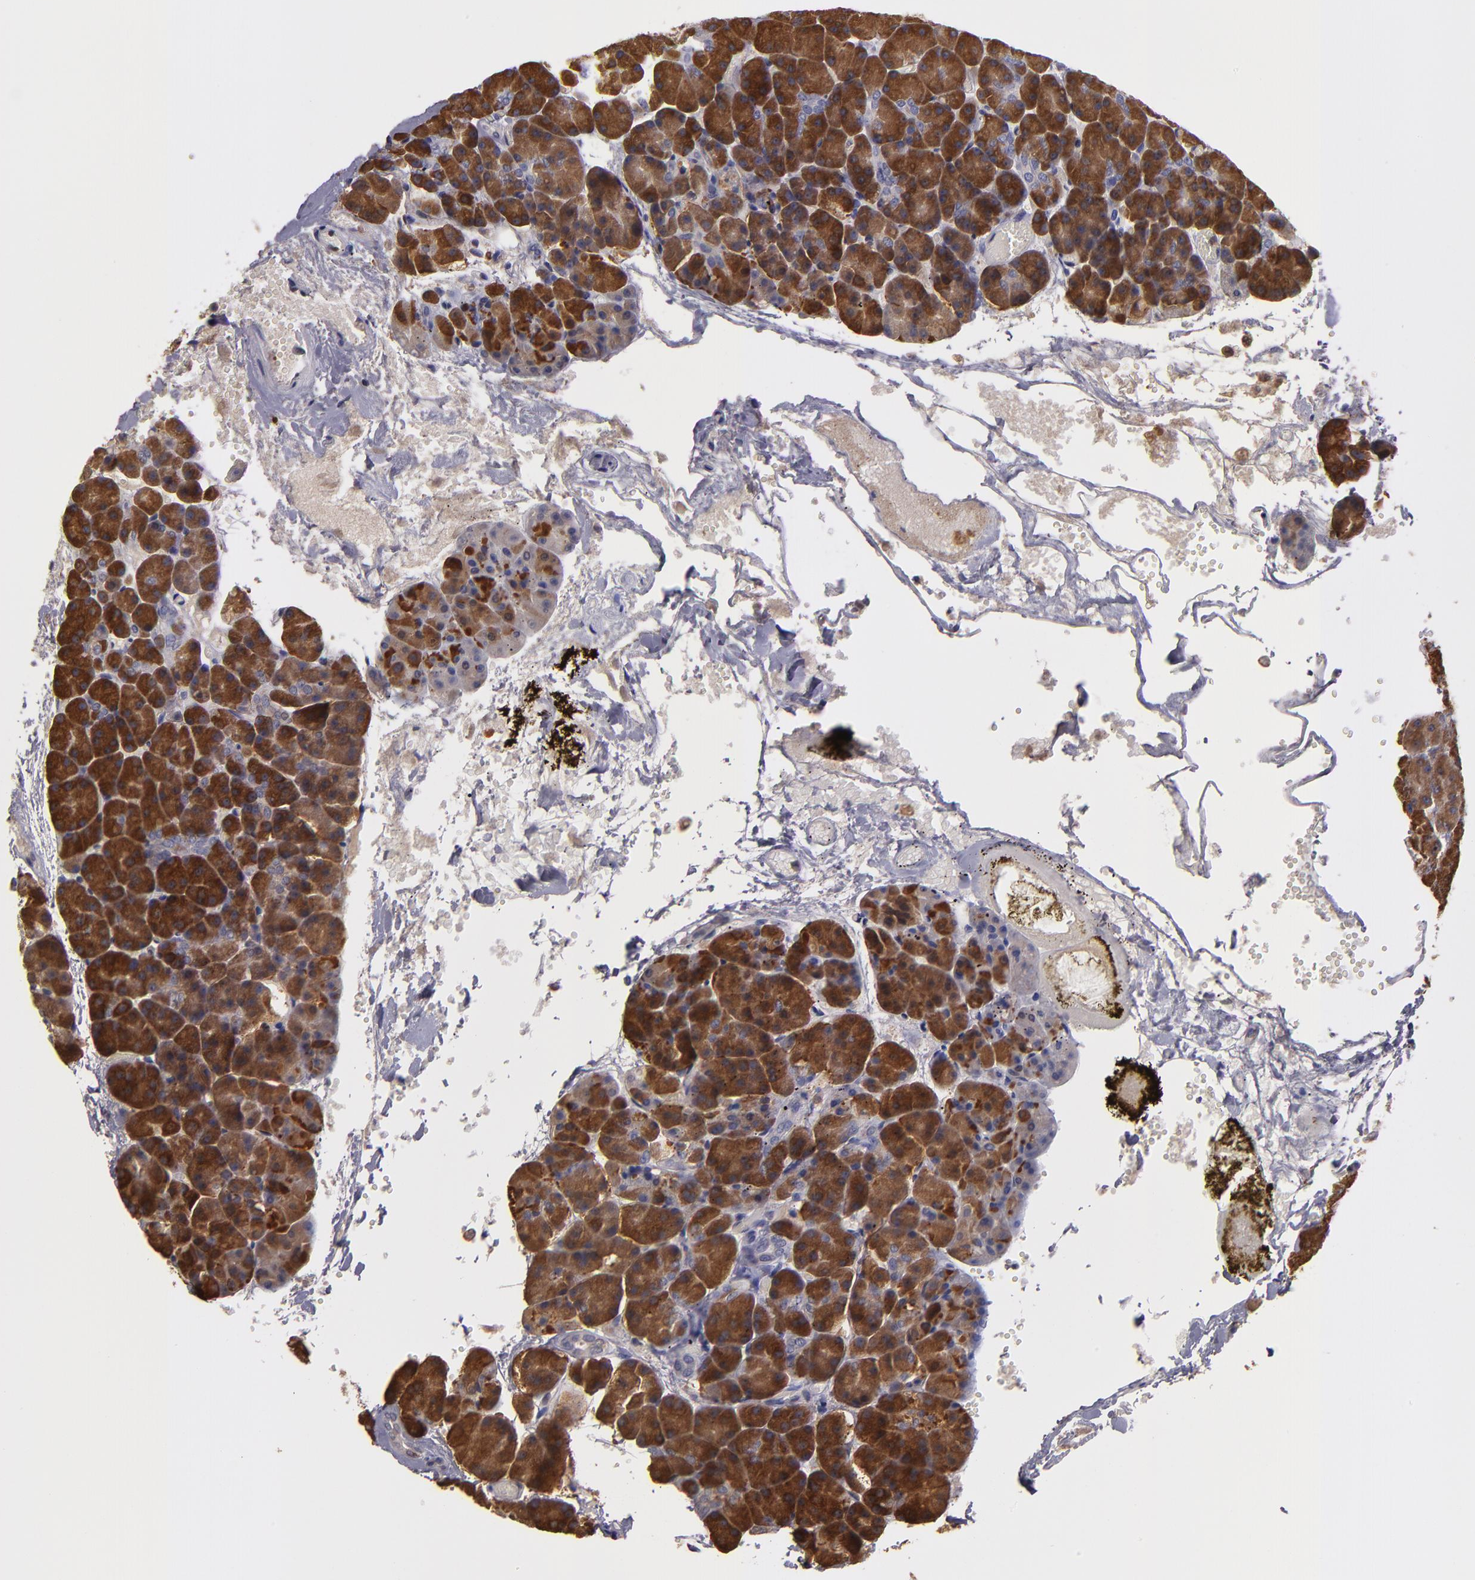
{"staining": {"intensity": "strong", "quantity": ">75%", "location": "cytoplasmic/membranous"}, "tissue": "carcinoid", "cell_type": "Tumor cells", "image_type": "cancer", "snomed": [{"axis": "morphology", "description": "Normal tissue, NOS"}, {"axis": "morphology", "description": "Carcinoid, malignant, NOS"}, {"axis": "topography", "description": "Pancreas"}], "caption": "Strong cytoplasmic/membranous protein staining is seen in about >75% of tumor cells in carcinoid.", "gene": "CARS1", "patient": {"sex": "female", "age": 35}}